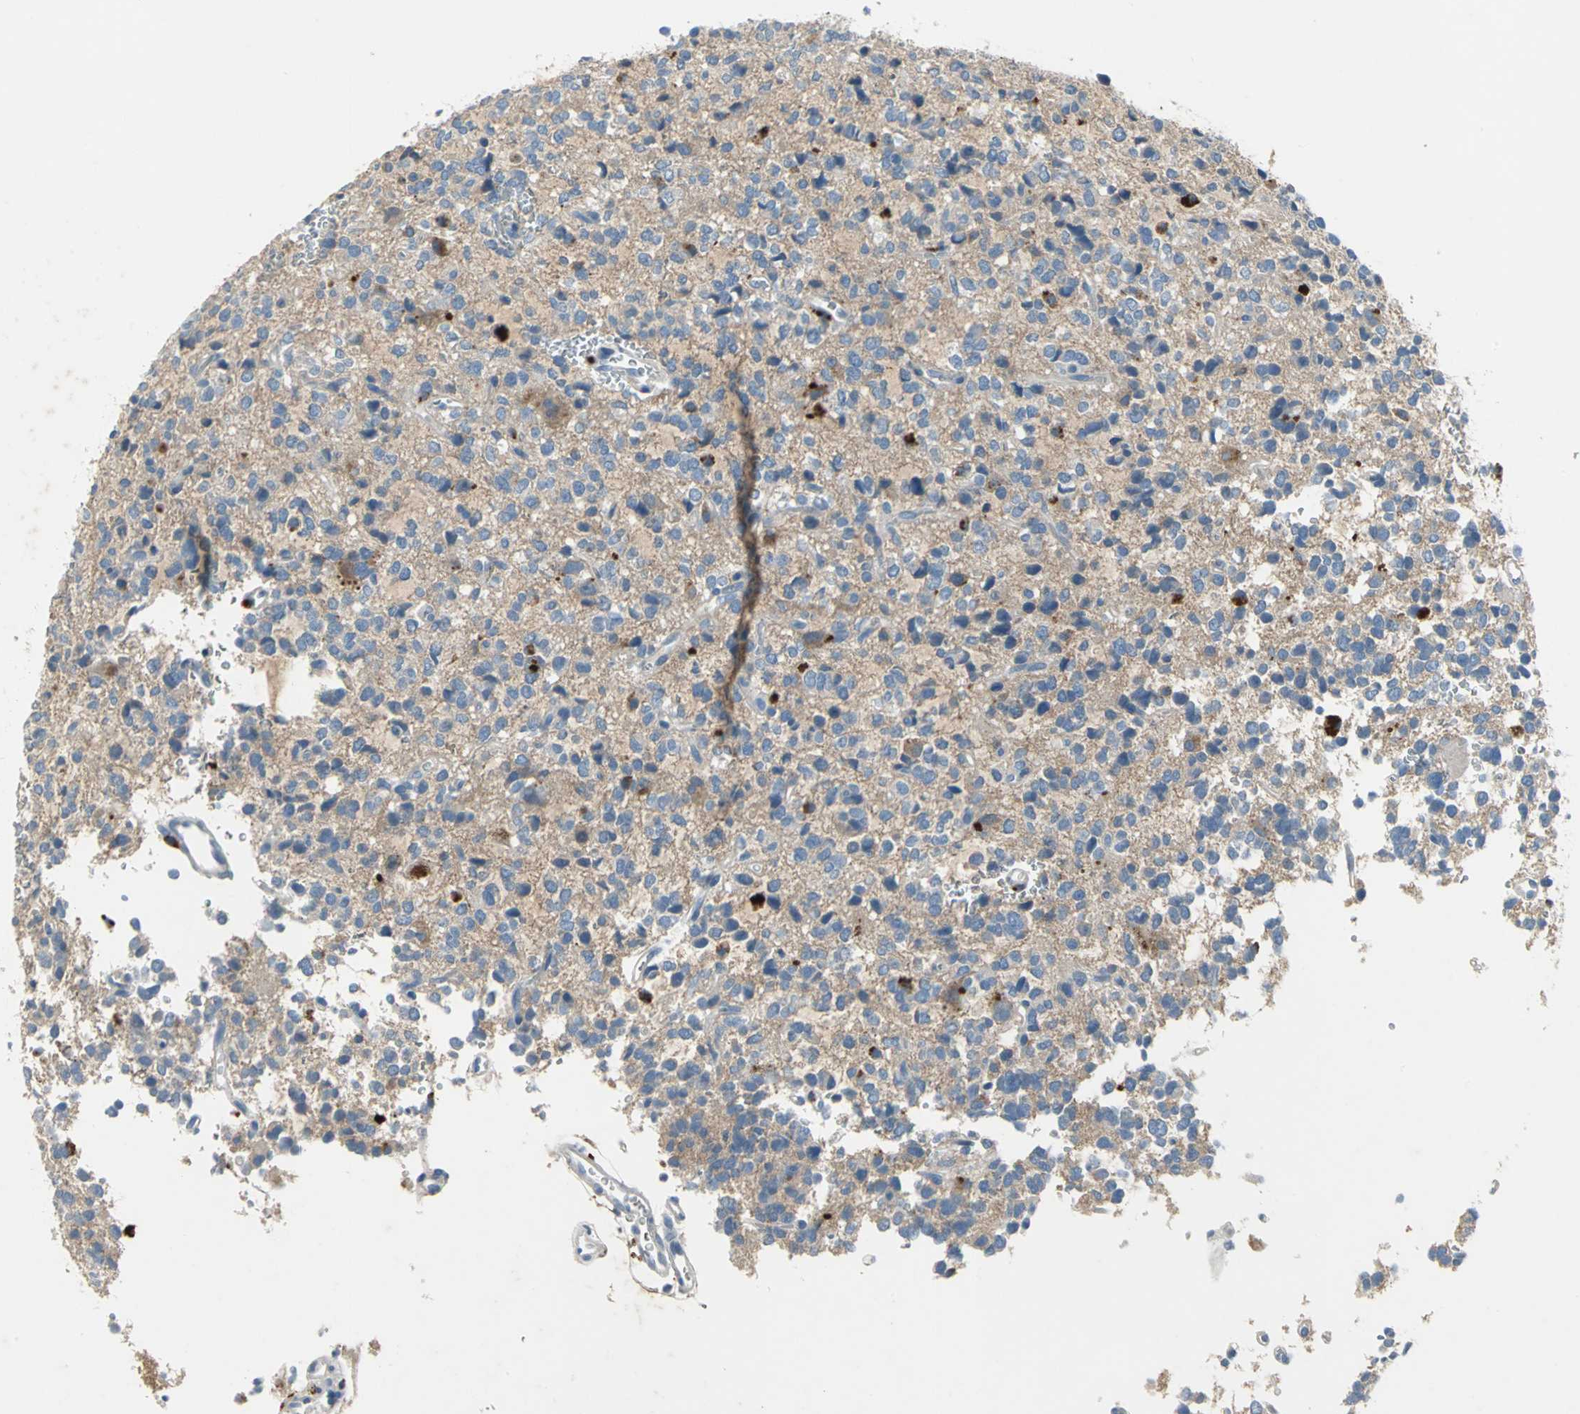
{"staining": {"intensity": "strong", "quantity": "<25%", "location": "cytoplasmic/membranous"}, "tissue": "glioma", "cell_type": "Tumor cells", "image_type": "cancer", "snomed": [{"axis": "morphology", "description": "Glioma, malignant, High grade"}, {"axis": "topography", "description": "Brain"}], "caption": "The micrograph demonstrates staining of glioma, revealing strong cytoplasmic/membranous protein staining (brown color) within tumor cells.", "gene": "PTGDS", "patient": {"sex": "male", "age": 47}}